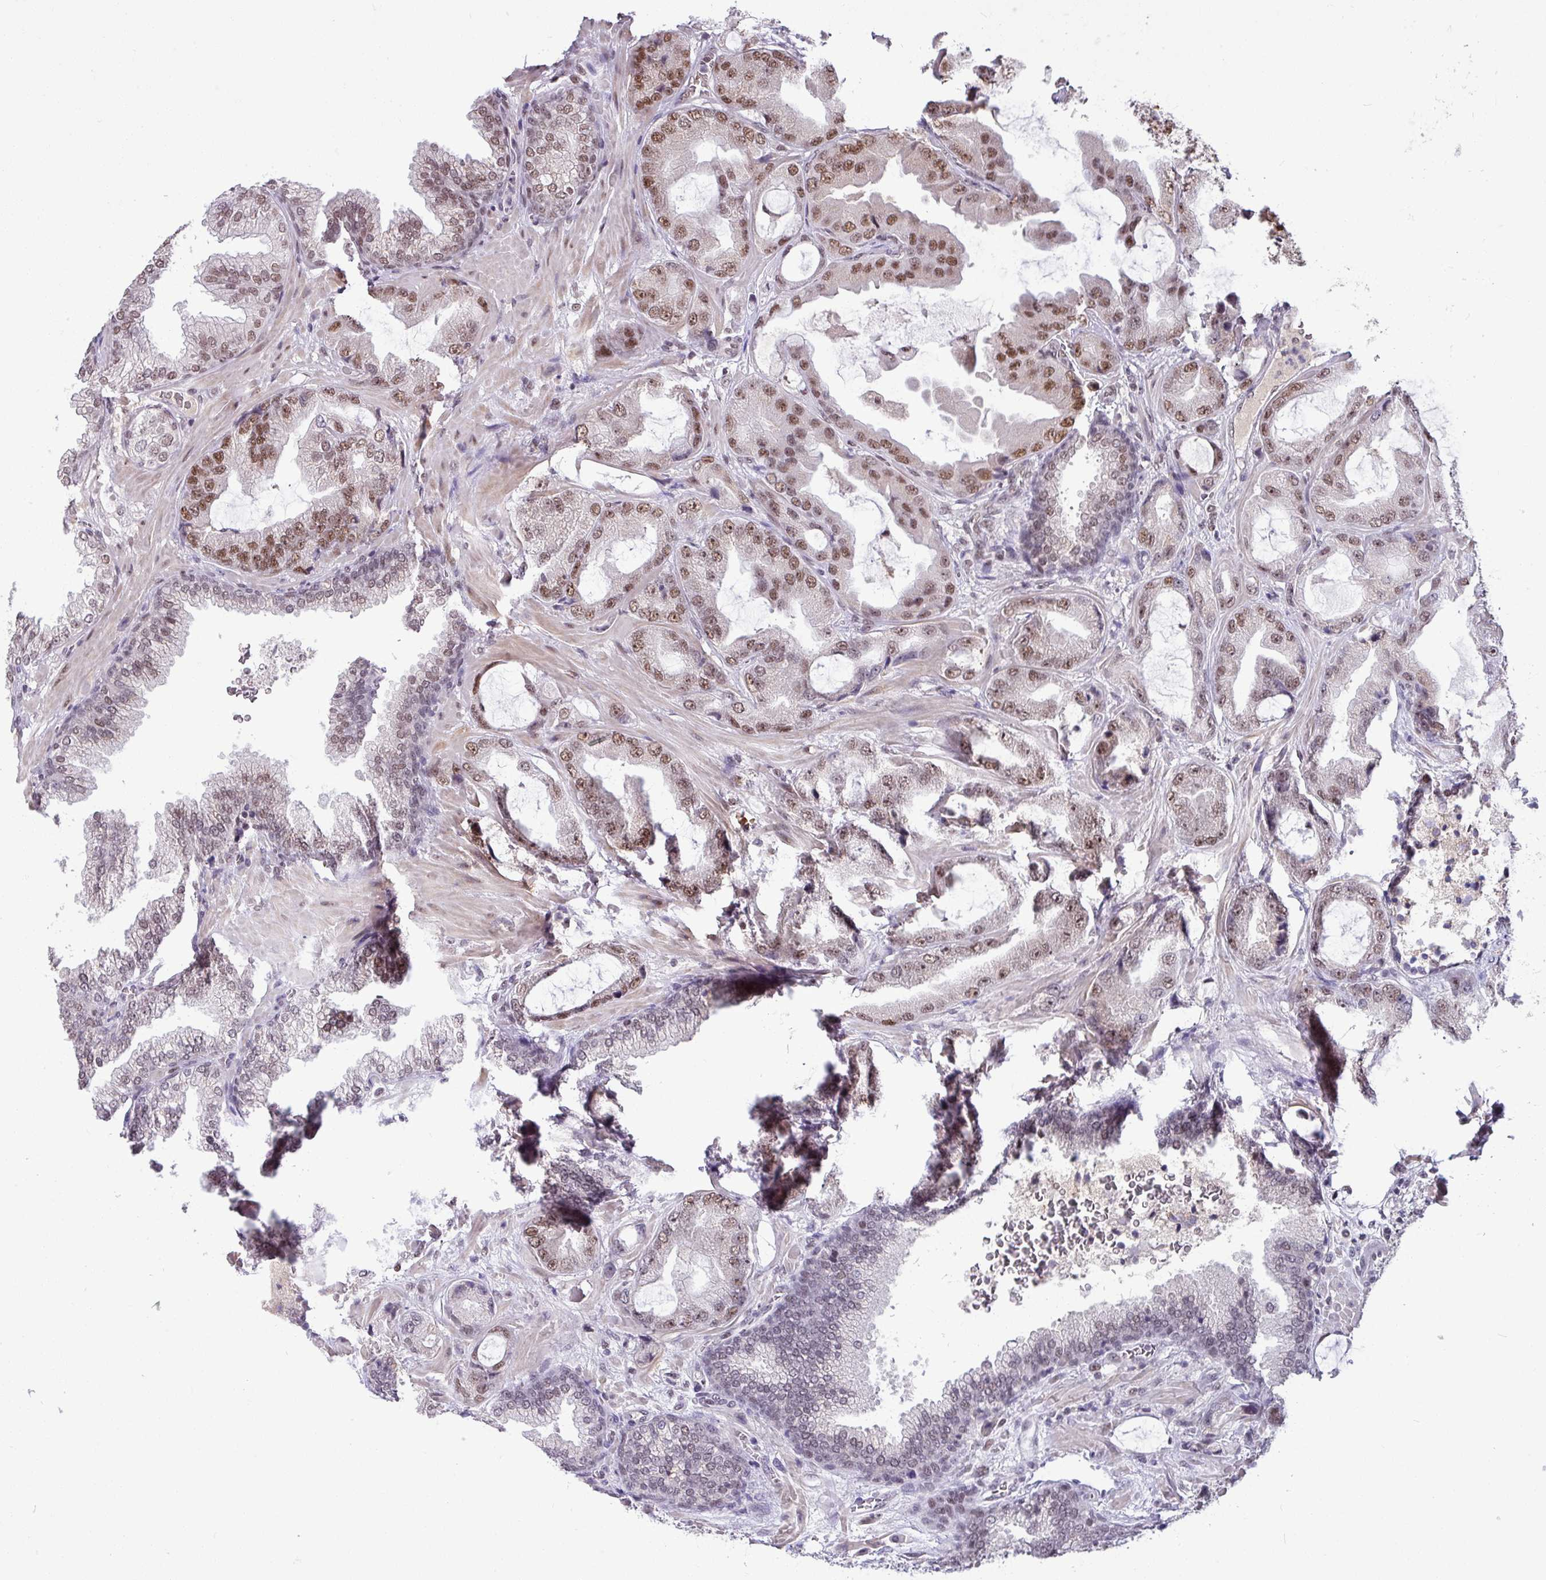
{"staining": {"intensity": "moderate", "quantity": ">75%", "location": "nuclear"}, "tissue": "prostate cancer", "cell_type": "Tumor cells", "image_type": "cancer", "snomed": [{"axis": "morphology", "description": "Adenocarcinoma, High grade"}, {"axis": "topography", "description": "Prostate"}], "caption": "A medium amount of moderate nuclear expression is appreciated in about >75% of tumor cells in prostate cancer (high-grade adenocarcinoma) tissue. The staining was performed using DAB, with brown indicating positive protein expression. Nuclei are stained blue with hematoxylin.", "gene": "TDG", "patient": {"sex": "male", "age": 68}}